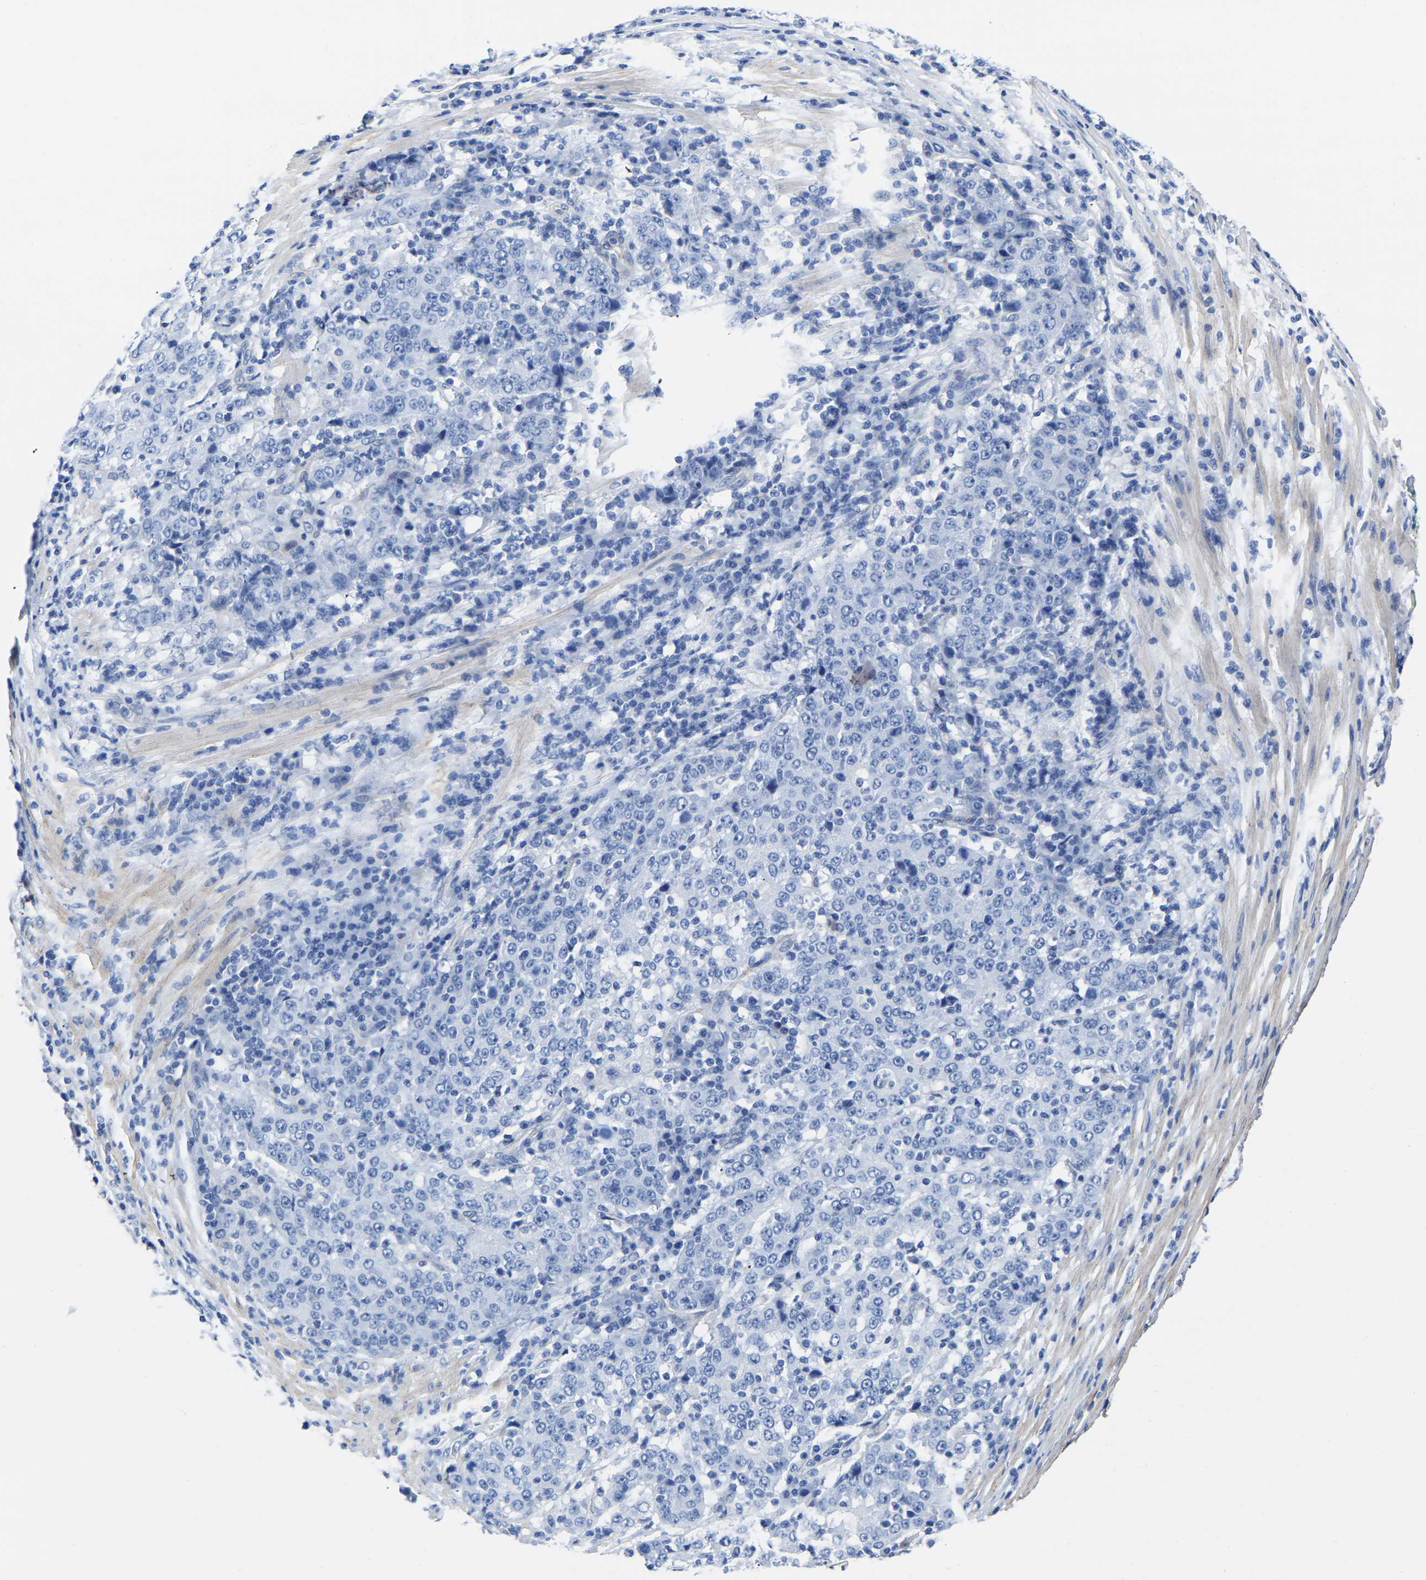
{"staining": {"intensity": "negative", "quantity": "none", "location": "none"}, "tissue": "stomach cancer", "cell_type": "Tumor cells", "image_type": "cancer", "snomed": [{"axis": "morphology", "description": "Adenocarcinoma, NOS"}, {"axis": "topography", "description": "Stomach"}], "caption": "The immunohistochemistry (IHC) histopathology image has no significant staining in tumor cells of adenocarcinoma (stomach) tissue.", "gene": "SLC45A3", "patient": {"sex": "male", "age": 59}}